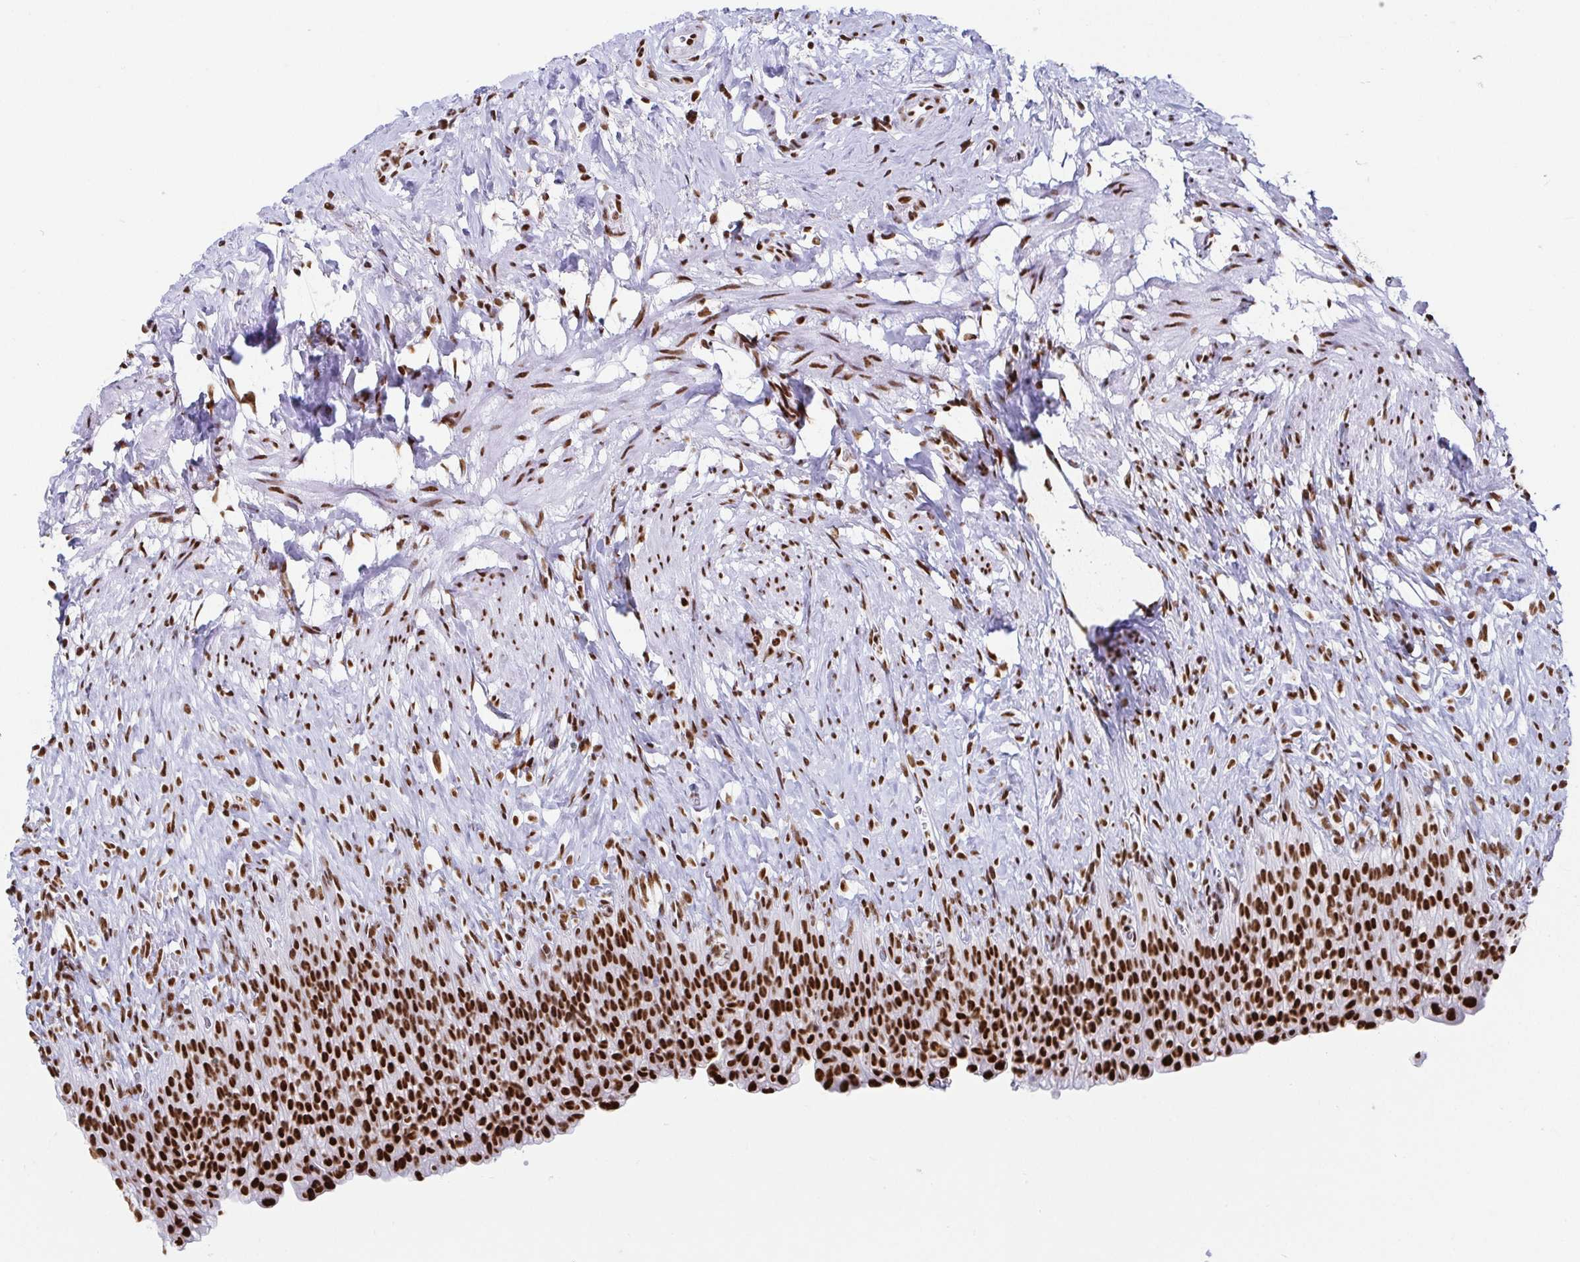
{"staining": {"intensity": "strong", "quantity": ">75%", "location": "nuclear"}, "tissue": "urinary bladder", "cell_type": "Urothelial cells", "image_type": "normal", "snomed": [{"axis": "morphology", "description": "Normal tissue, NOS"}, {"axis": "topography", "description": "Urinary bladder"}, {"axis": "topography", "description": "Prostate"}], "caption": "Strong nuclear staining for a protein is present in approximately >75% of urothelial cells of benign urinary bladder using immunohistochemistry.", "gene": "EWSR1", "patient": {"sex": "male", "age": 76}}